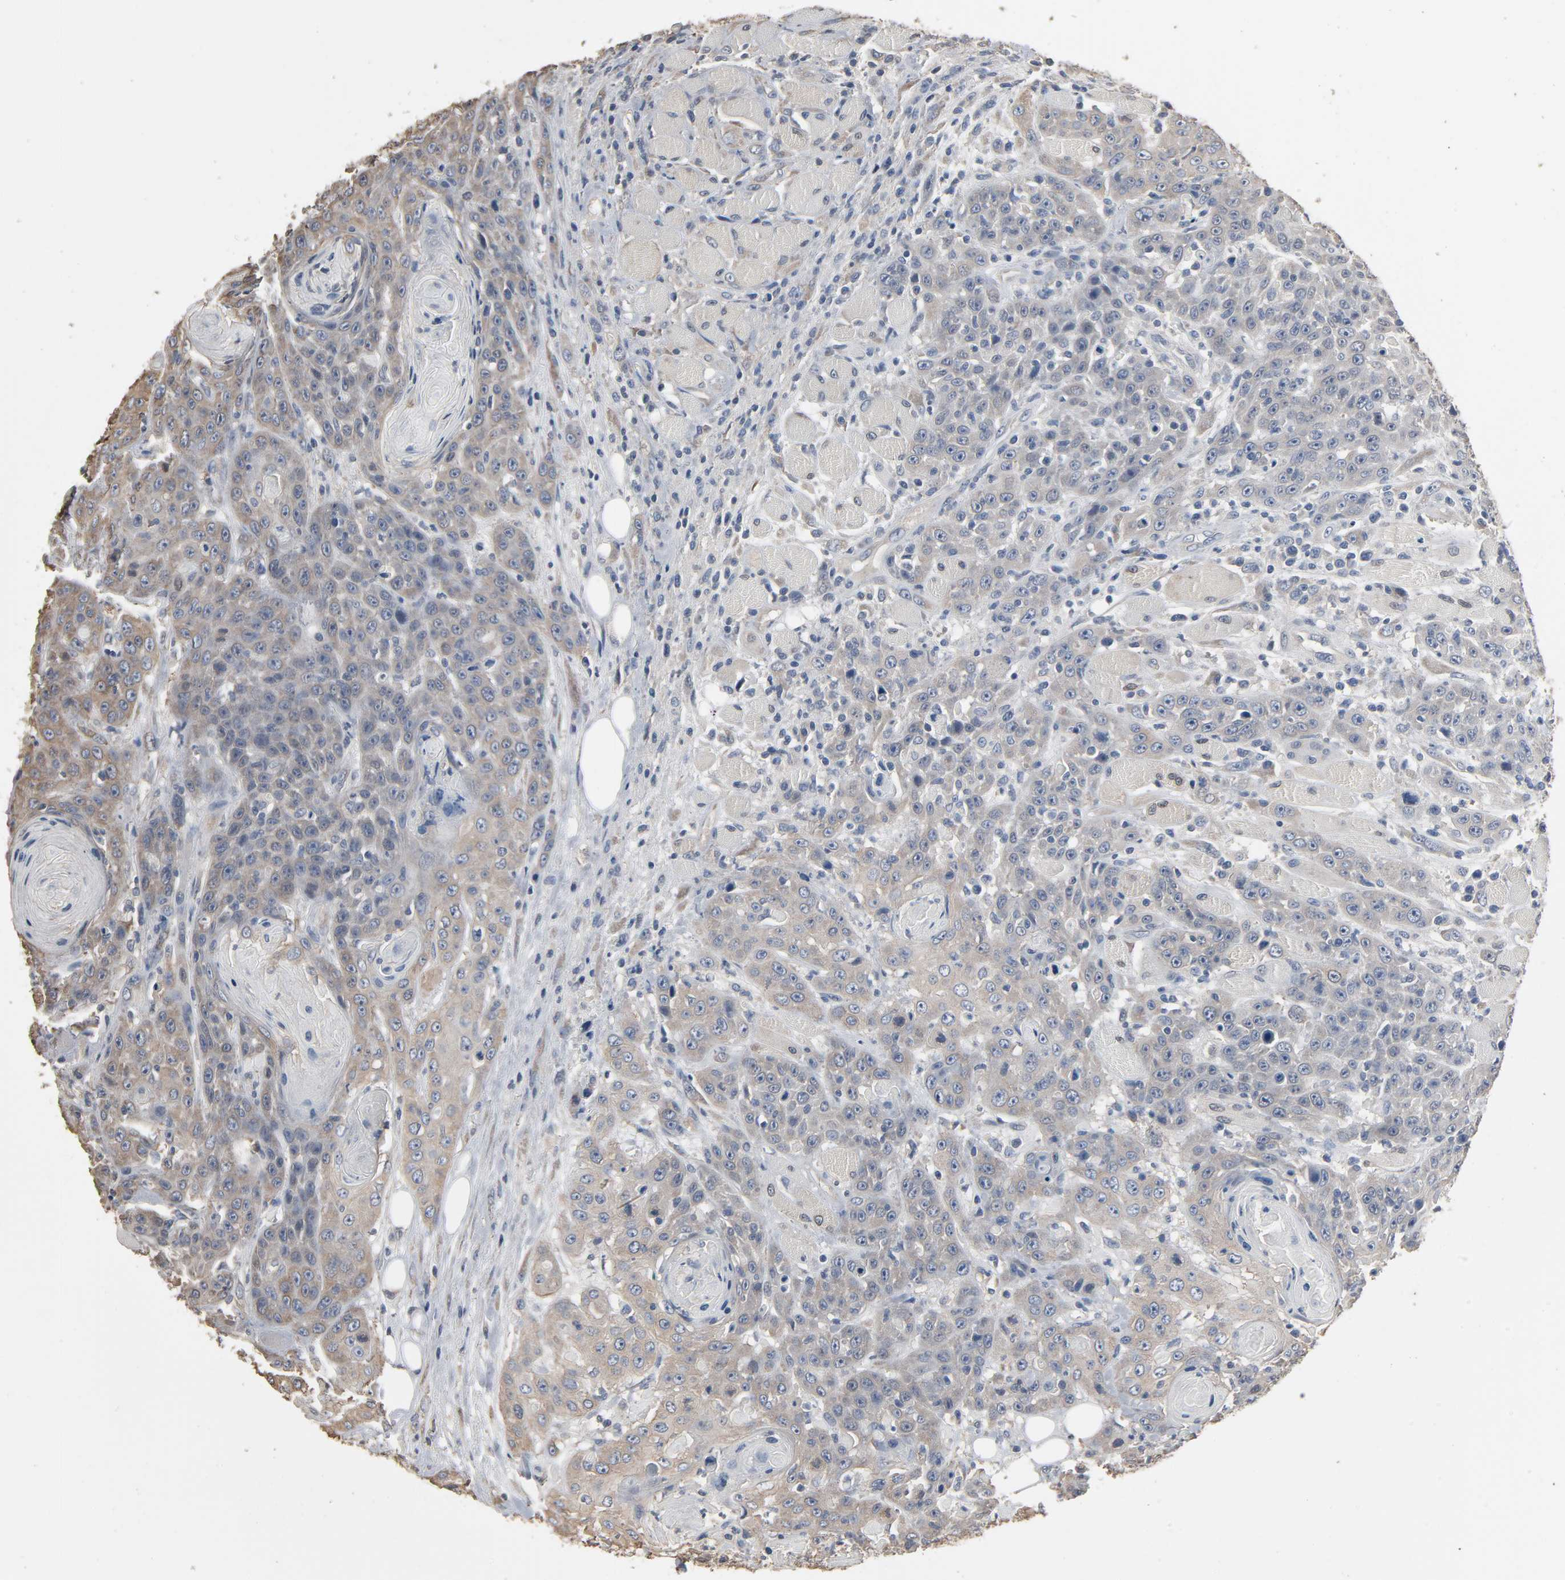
{"staining": {"intensity": "weak", "quantity": "25%-75%", "location": "cytoplasmic/membranous"}, "tissue": "head and neck cancer", "cell_type": "Tumor cells", "image_type": "cancer", "snomed": [{"axis": "morphology", "description": "Squamous cell carcinoma, NOS"}, {"axis": "topography", "description": "Head-Neck"}], "caption": "Human head and neck cancer (squamous cell carcinoma) stained with a protein marker reveals weak staining in tumor cells.", "gene": "SOX6", "patient": {"sex": "female", "age": 84}}